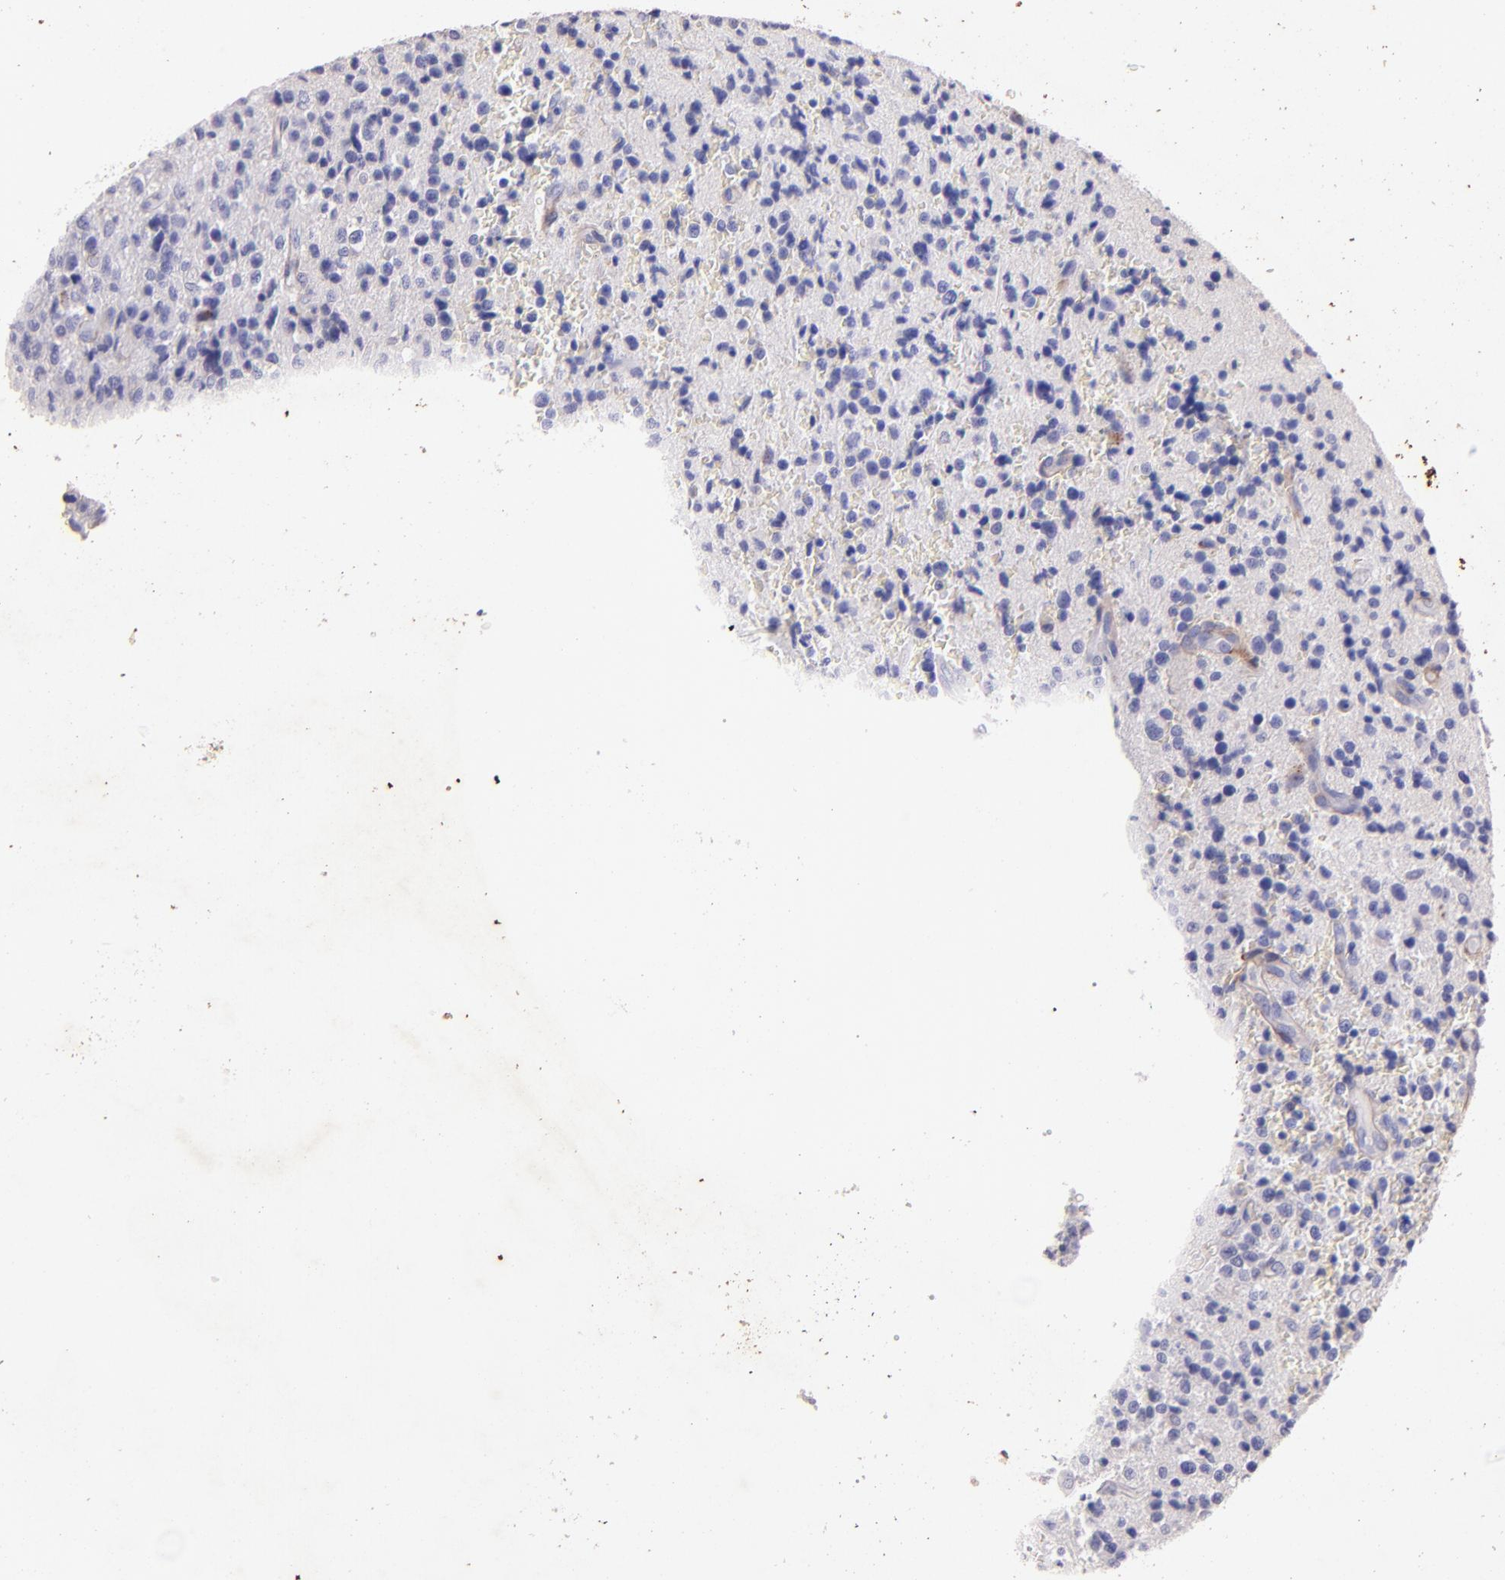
{"staining": {"intensity": "negative", "quantity": "none", "location": "none"}, "tissue": "glioma", "cell_type": "Tumor cells", "image_type": "cancer", "snomed": [{"axis": "morphology", "description": "Glioma, malignant, High grade"}, {"axis": "topography", "description": "Brain"}], "caption": "This is a image of immunohistochemistry staining of glioma, which shows no expression in tumor cells.", "gene": "RET", "patient": {"sex": "male", "age": 36}}